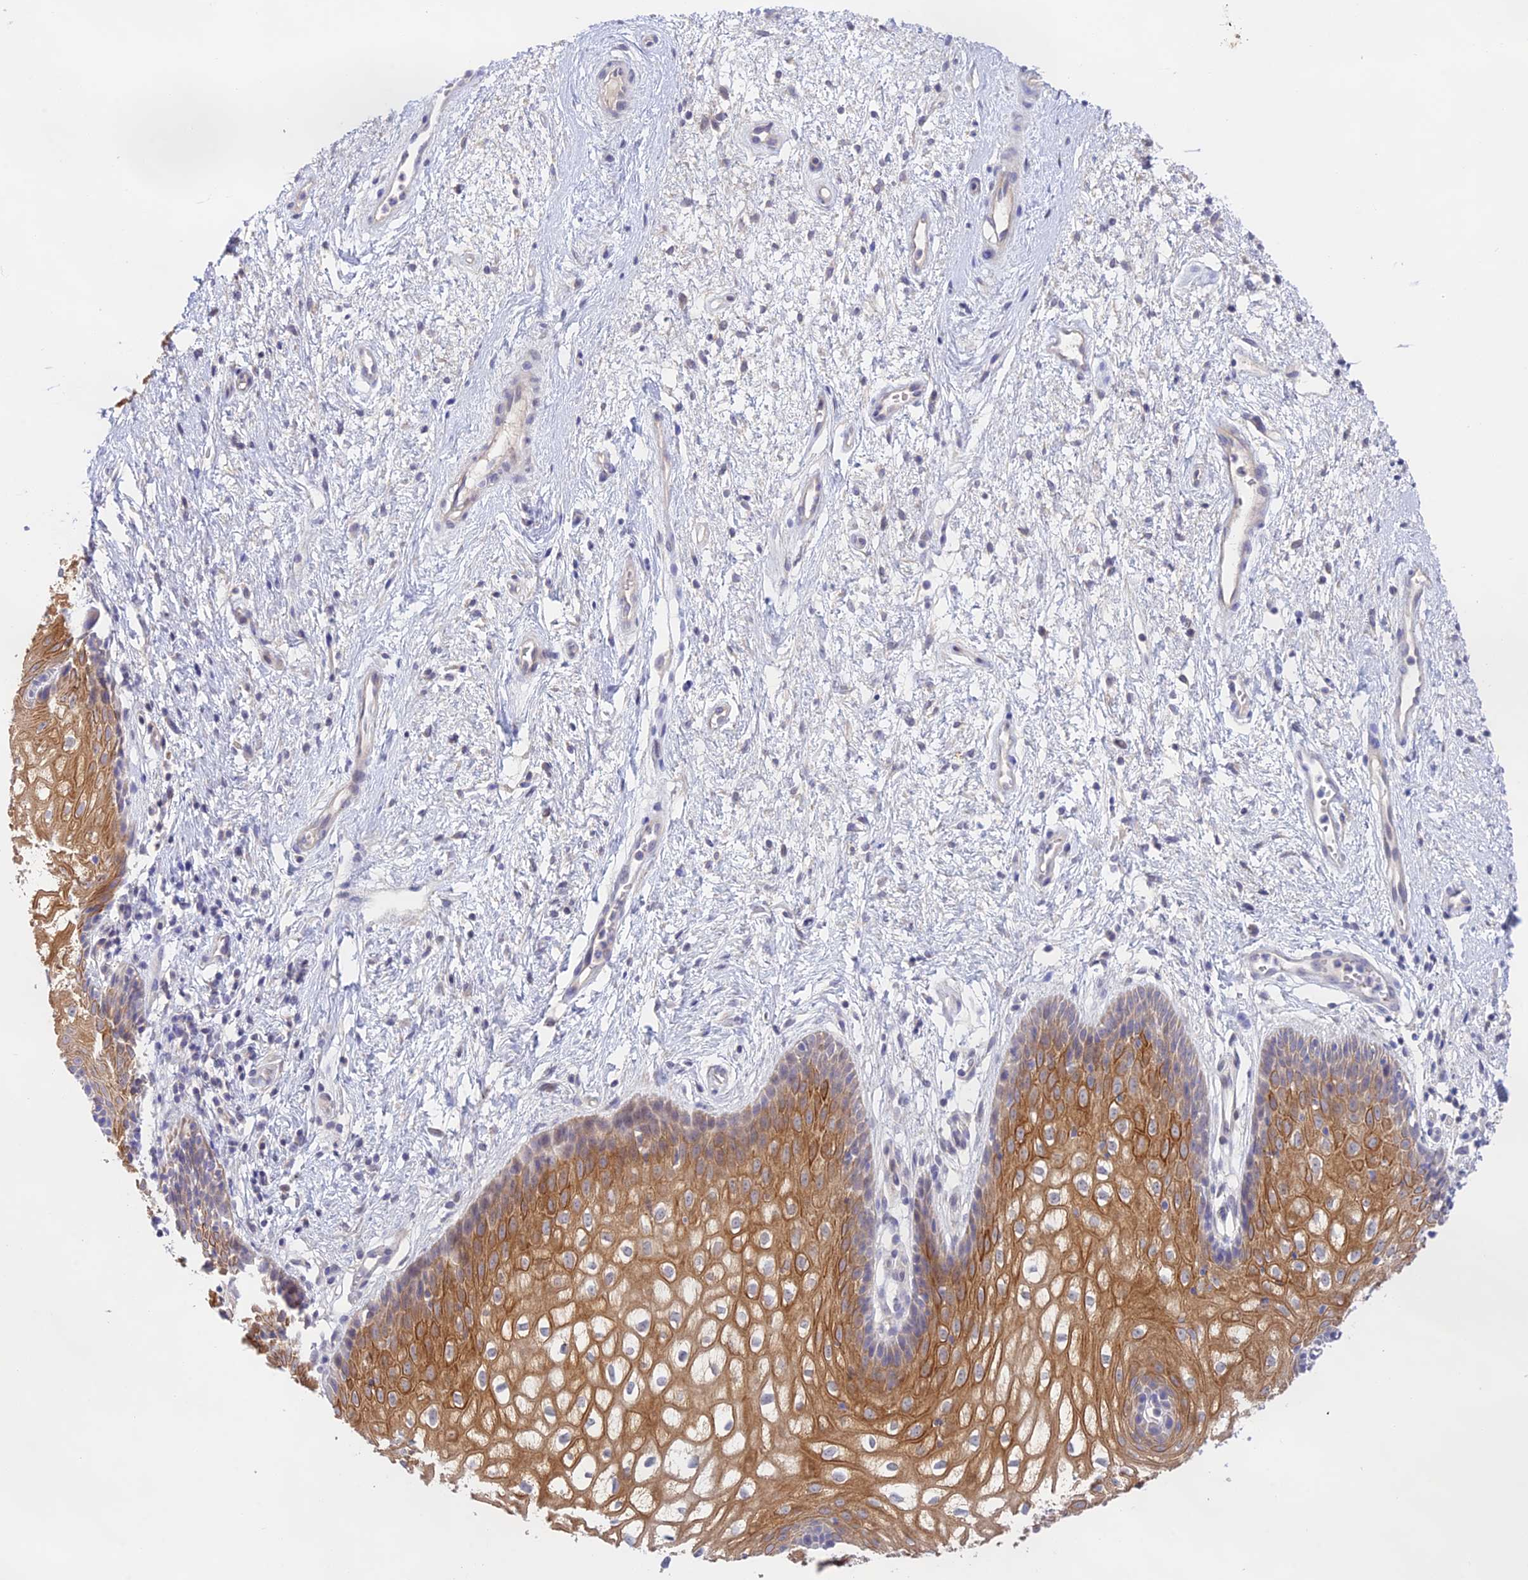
{"staining": {"intensity": "moderate", "quantity": ">75%", "location": "cytoplasmic/membranous"}, "tissue": "vagina", "cell_type": "Squamous epithelial cells", "image_type": "normal", "snomed": [{"axis": "morphology", "description": "Normal tissue, NOS"}, {"axis": "topography", "description": "Vagina"}], "caption": "Moderate cytoplasmic/membranous positivity is seen in approximately >75% of squamous epithelial cells in normal vagina. (Stains: DAB in brown, nuclei in blue, Microscopy: brightfield microscopy at high magnification).", "gene": "CAMSAP3", "patient": {"sex": "female", "age": 34}}